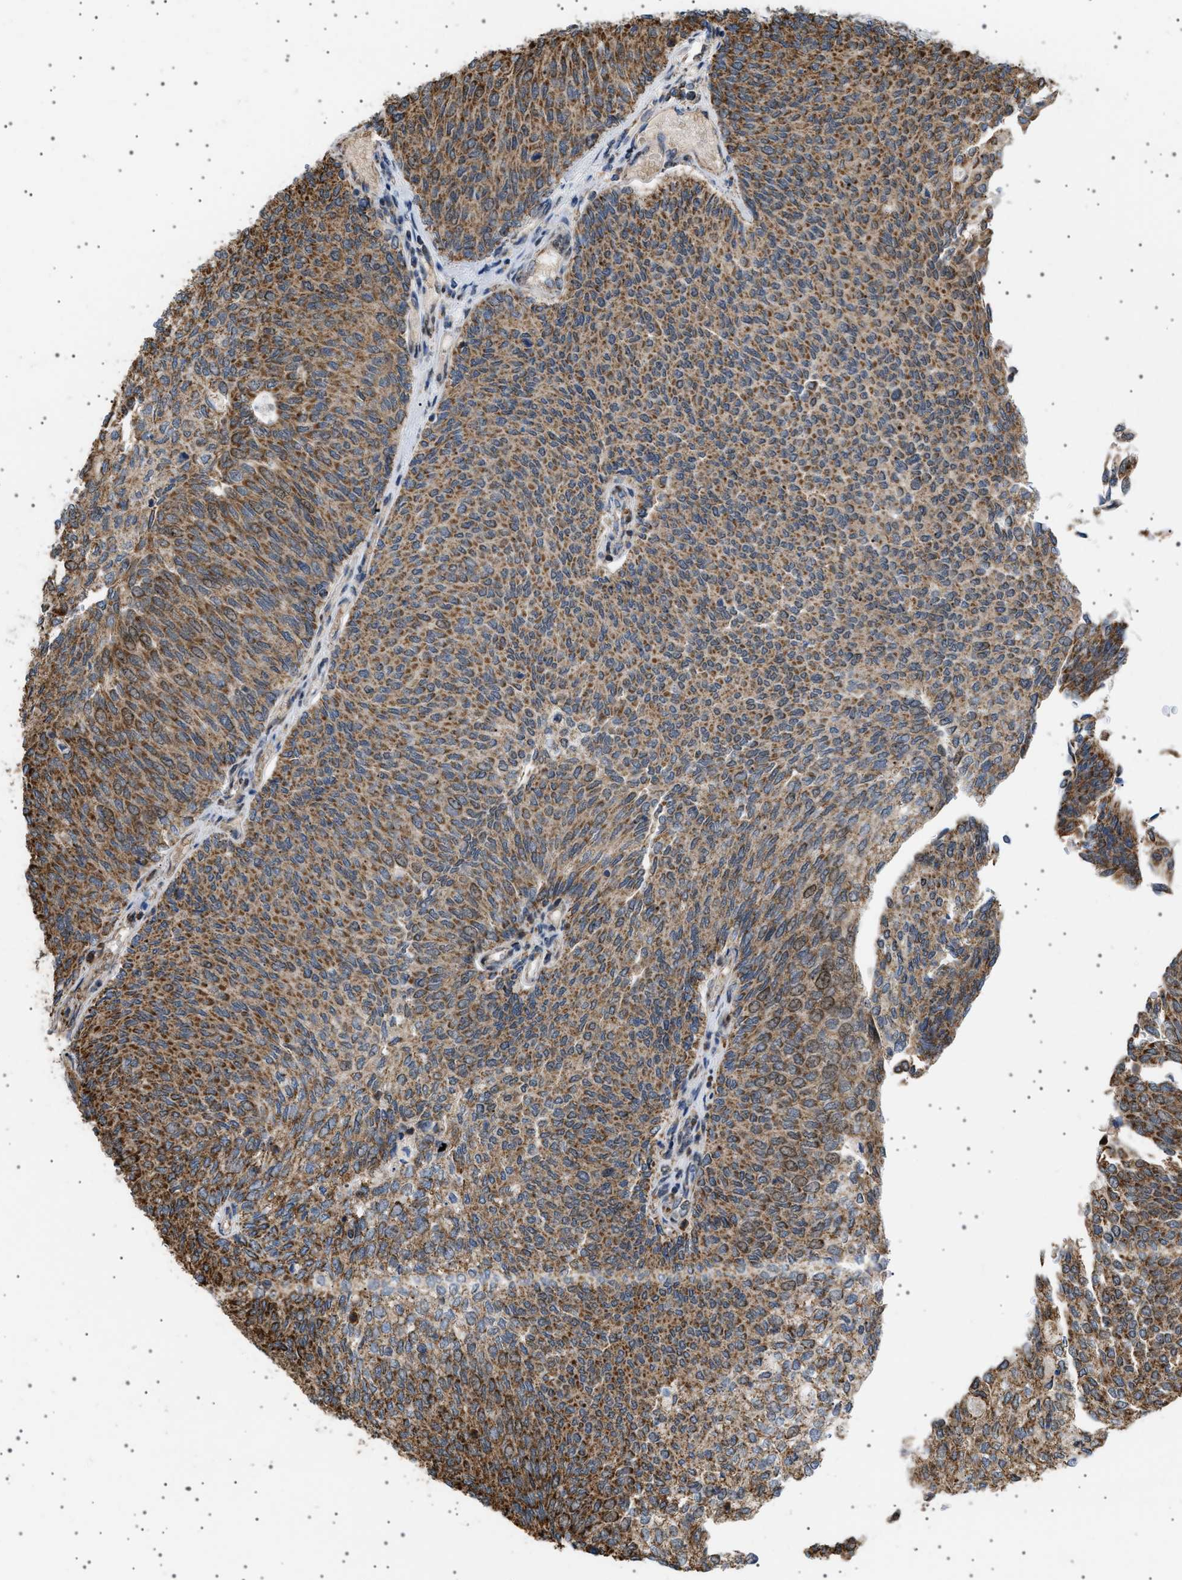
{"staining": {"intensity": "moderate", "quantity": ">75%", "location": "cytoplasmic/membranous"}, "tissue": "urothelial cancer", "cell_type": "Tumor cells", "image_type": "cancer", "snomed": [{"axis": "morphology", "description": "Urothelial carcinoma, Low grade"}, {"axis": "topography", "description": "Urinary bladder"}], "caption": "This photomicrograph exhibits urothelial cancer stained with immunohistochemistry (IHC) to label a protein in brown. The cytoplasmic/membranous of tumor cells show moderate positivity for the protein. Nuclei are counter-stained blue.", "gene": "MELK", "patient": {"sex": "female", "age": 79}}